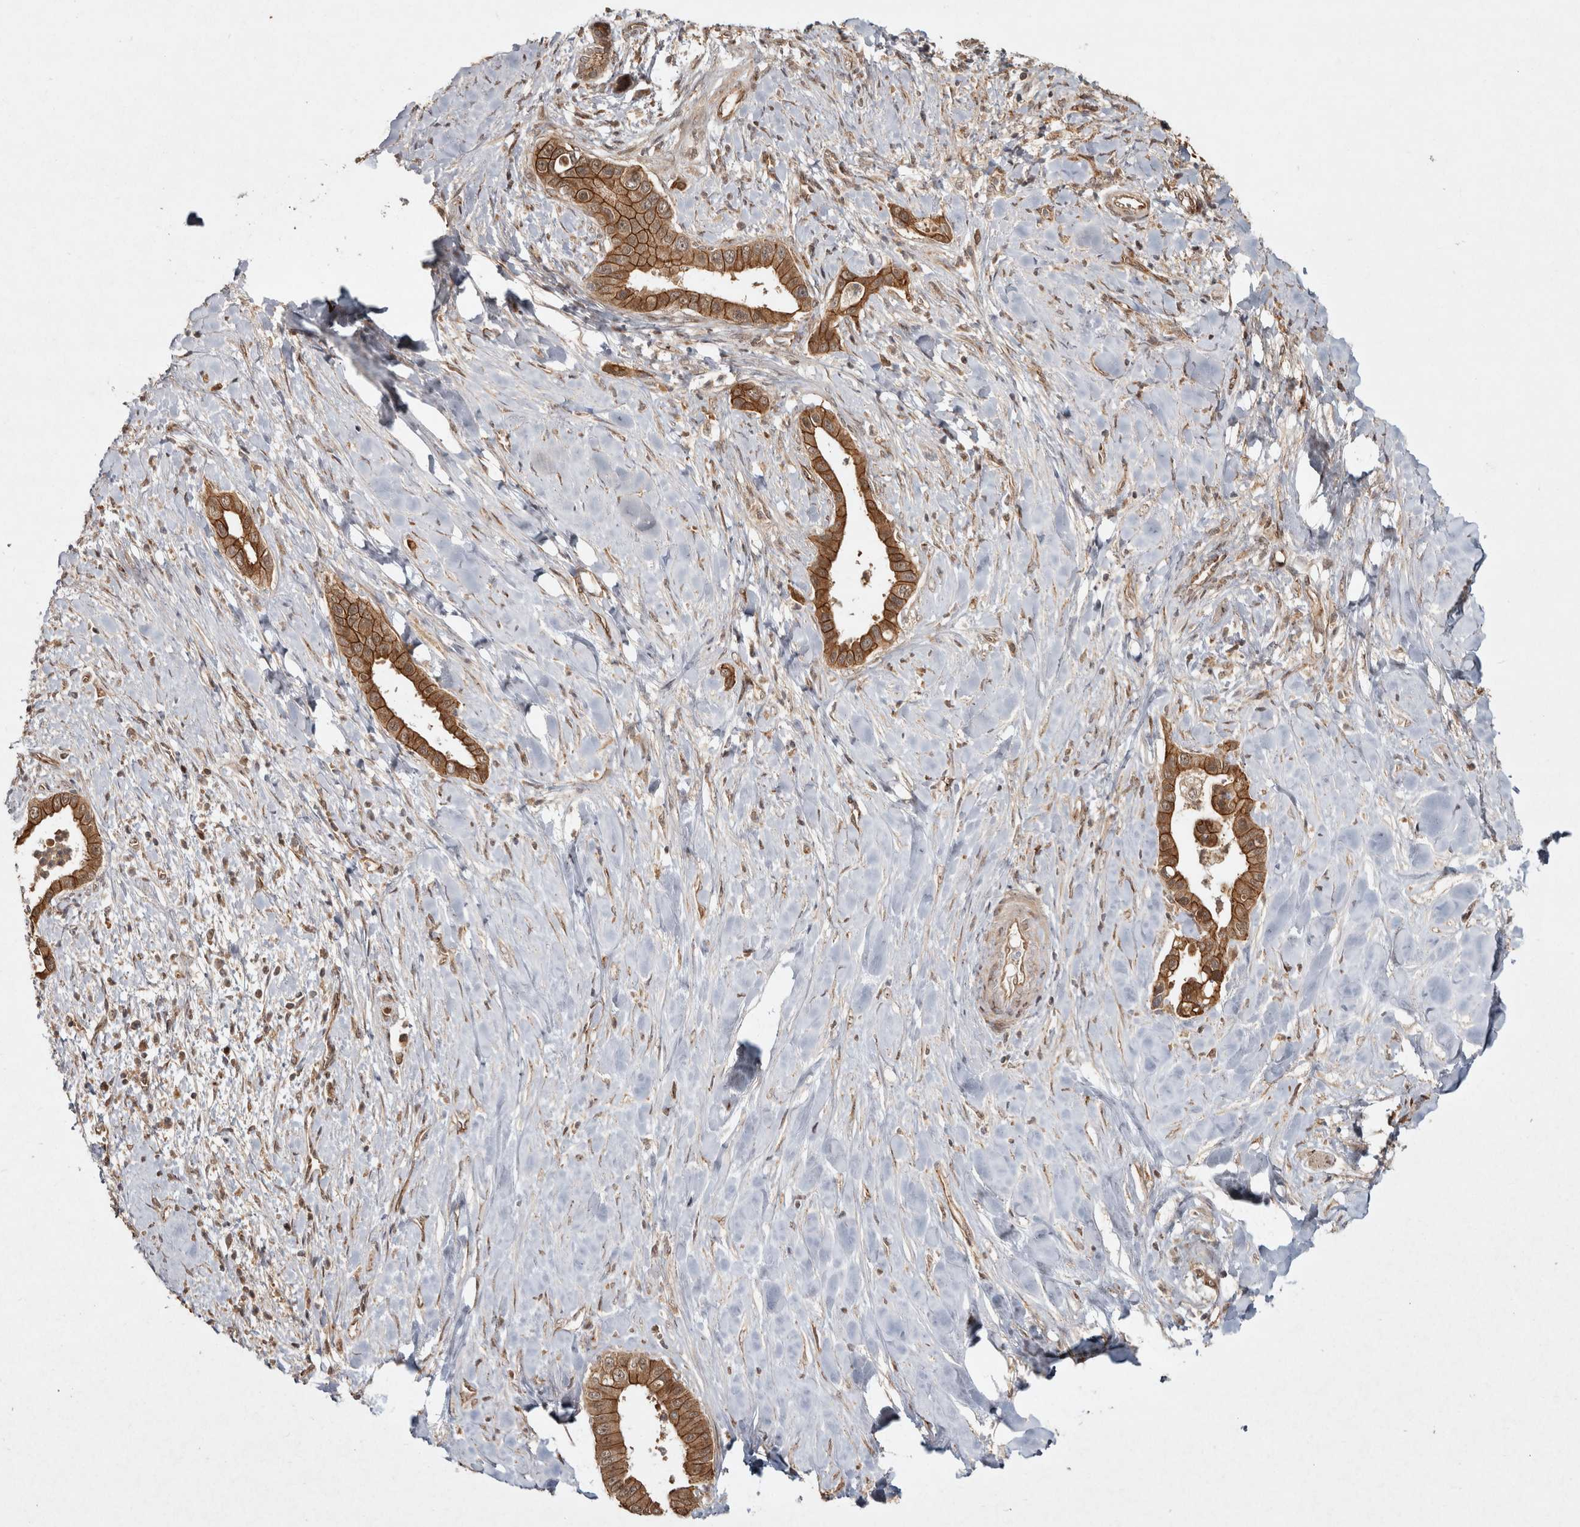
{"staining": {"intensity": "strong", "quantity": ">75%", "location": "cytoplasmic/membranous"}, "tissue": "liver cancer", "cell_type": "Tumor cells", "image_type": "cancer", "snomed": [{"axis": "morphology", "description": "Cholangiocarcinoma"}, {"axis": "topography", "description": "Liver"}], "caption": "Immunohistochemical staining of liver cholangiocarcinoma exhibits strong cytoplasmic/membranous protein staining in approximately >75% of tumor cells.", "gene": "CAMSAP2", "patient": {"sex": "female", "age": 54}}